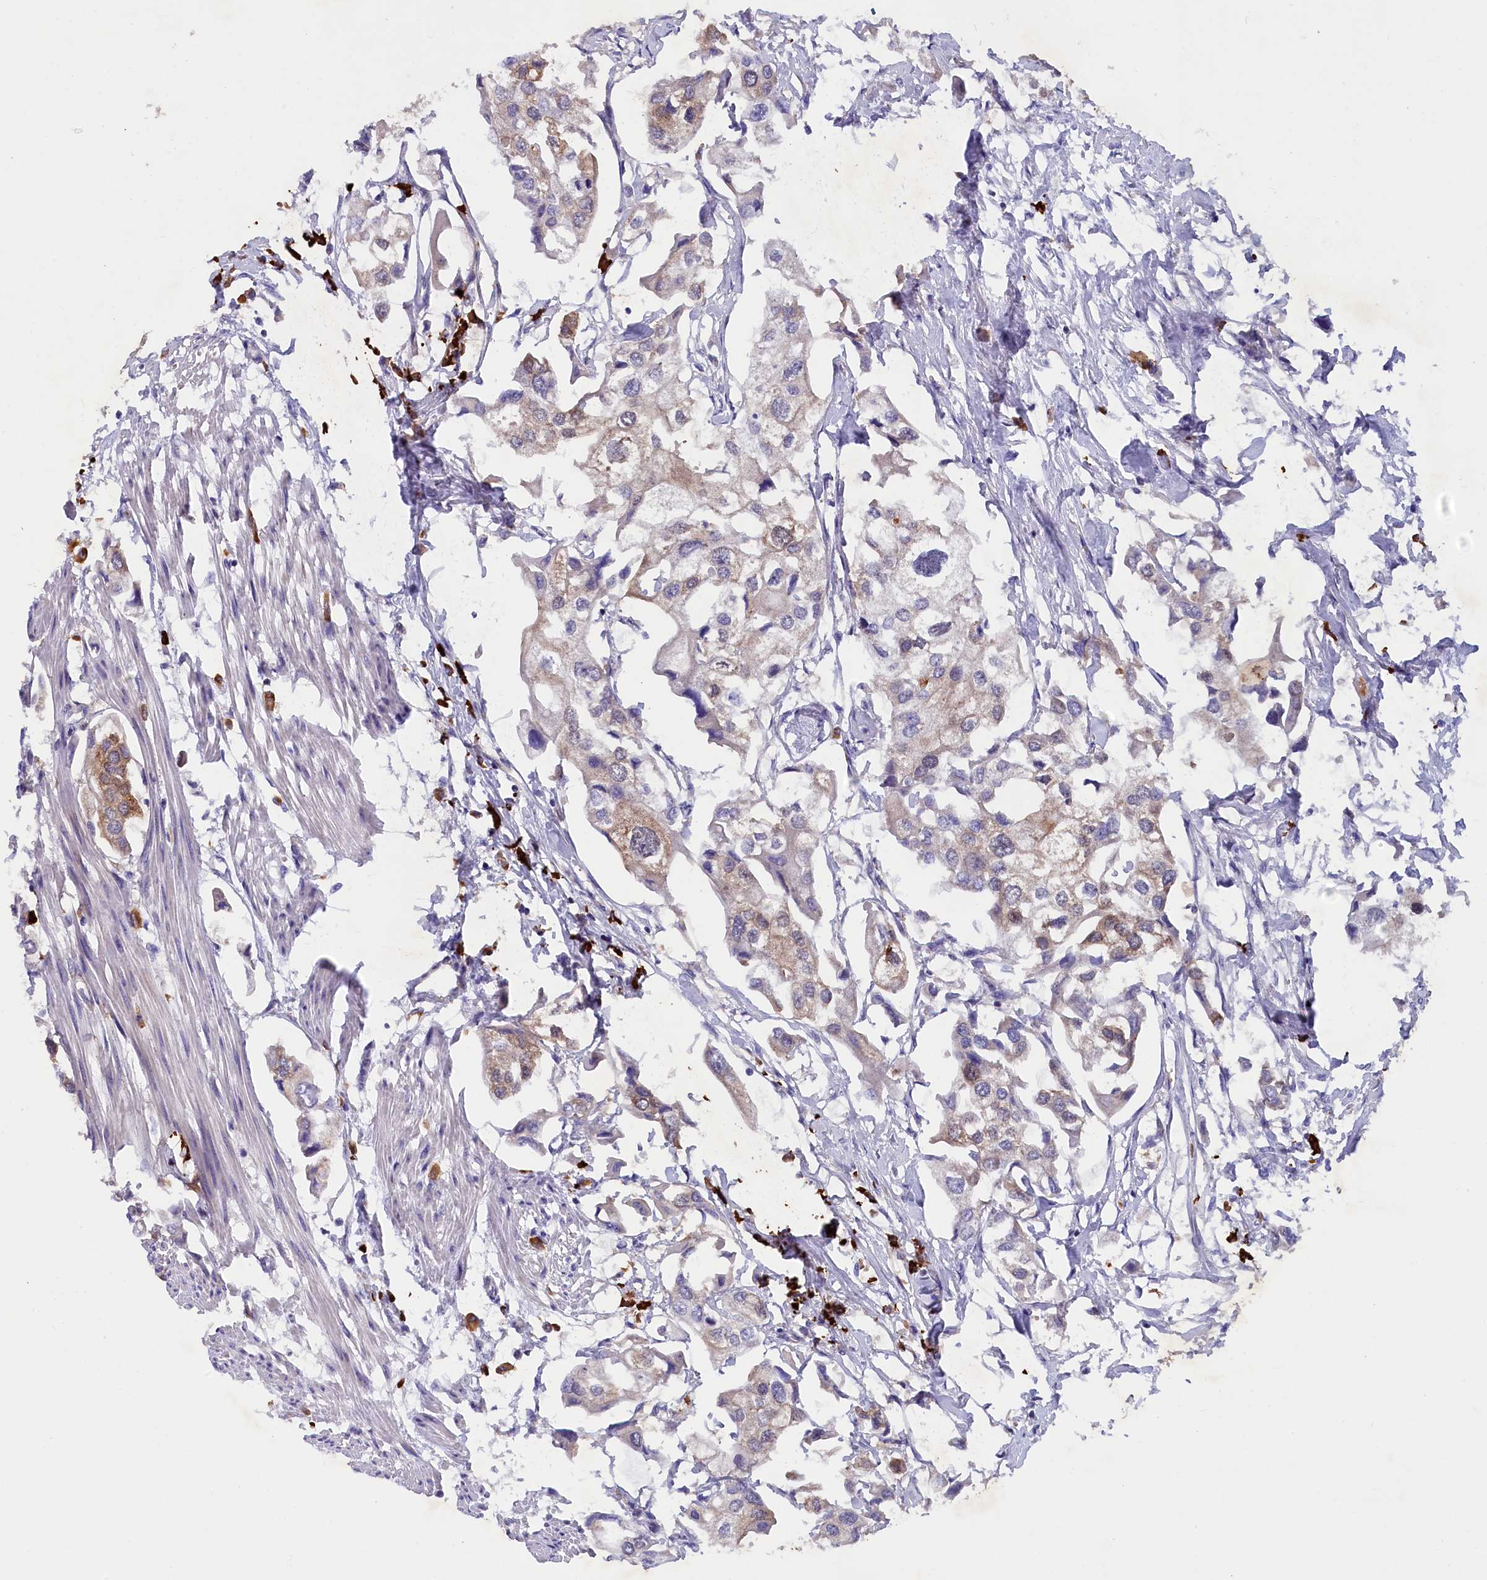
{"staining": {"intensity": "moderate", "quantity": "25%-75%", "location": "cytoplasmic/membranous"}, "tissue": "urothelial cancer", "cell_type": "Tumor cells", "image_type": "cancer", "snomed": [{"axis": "morphology", "description": "Urothelial carcinoma, High grade"}, {"axis": "topography", "description": "Urinary bladder"}], "caption": "Human urothelial cancer stained with a brown dye exhibits moderate cytoplasmic/membranous positive expression in about 25%-75% of tumor cells.", "gene": "JPT2", "patient": {"sex": "male", "age": 64}}